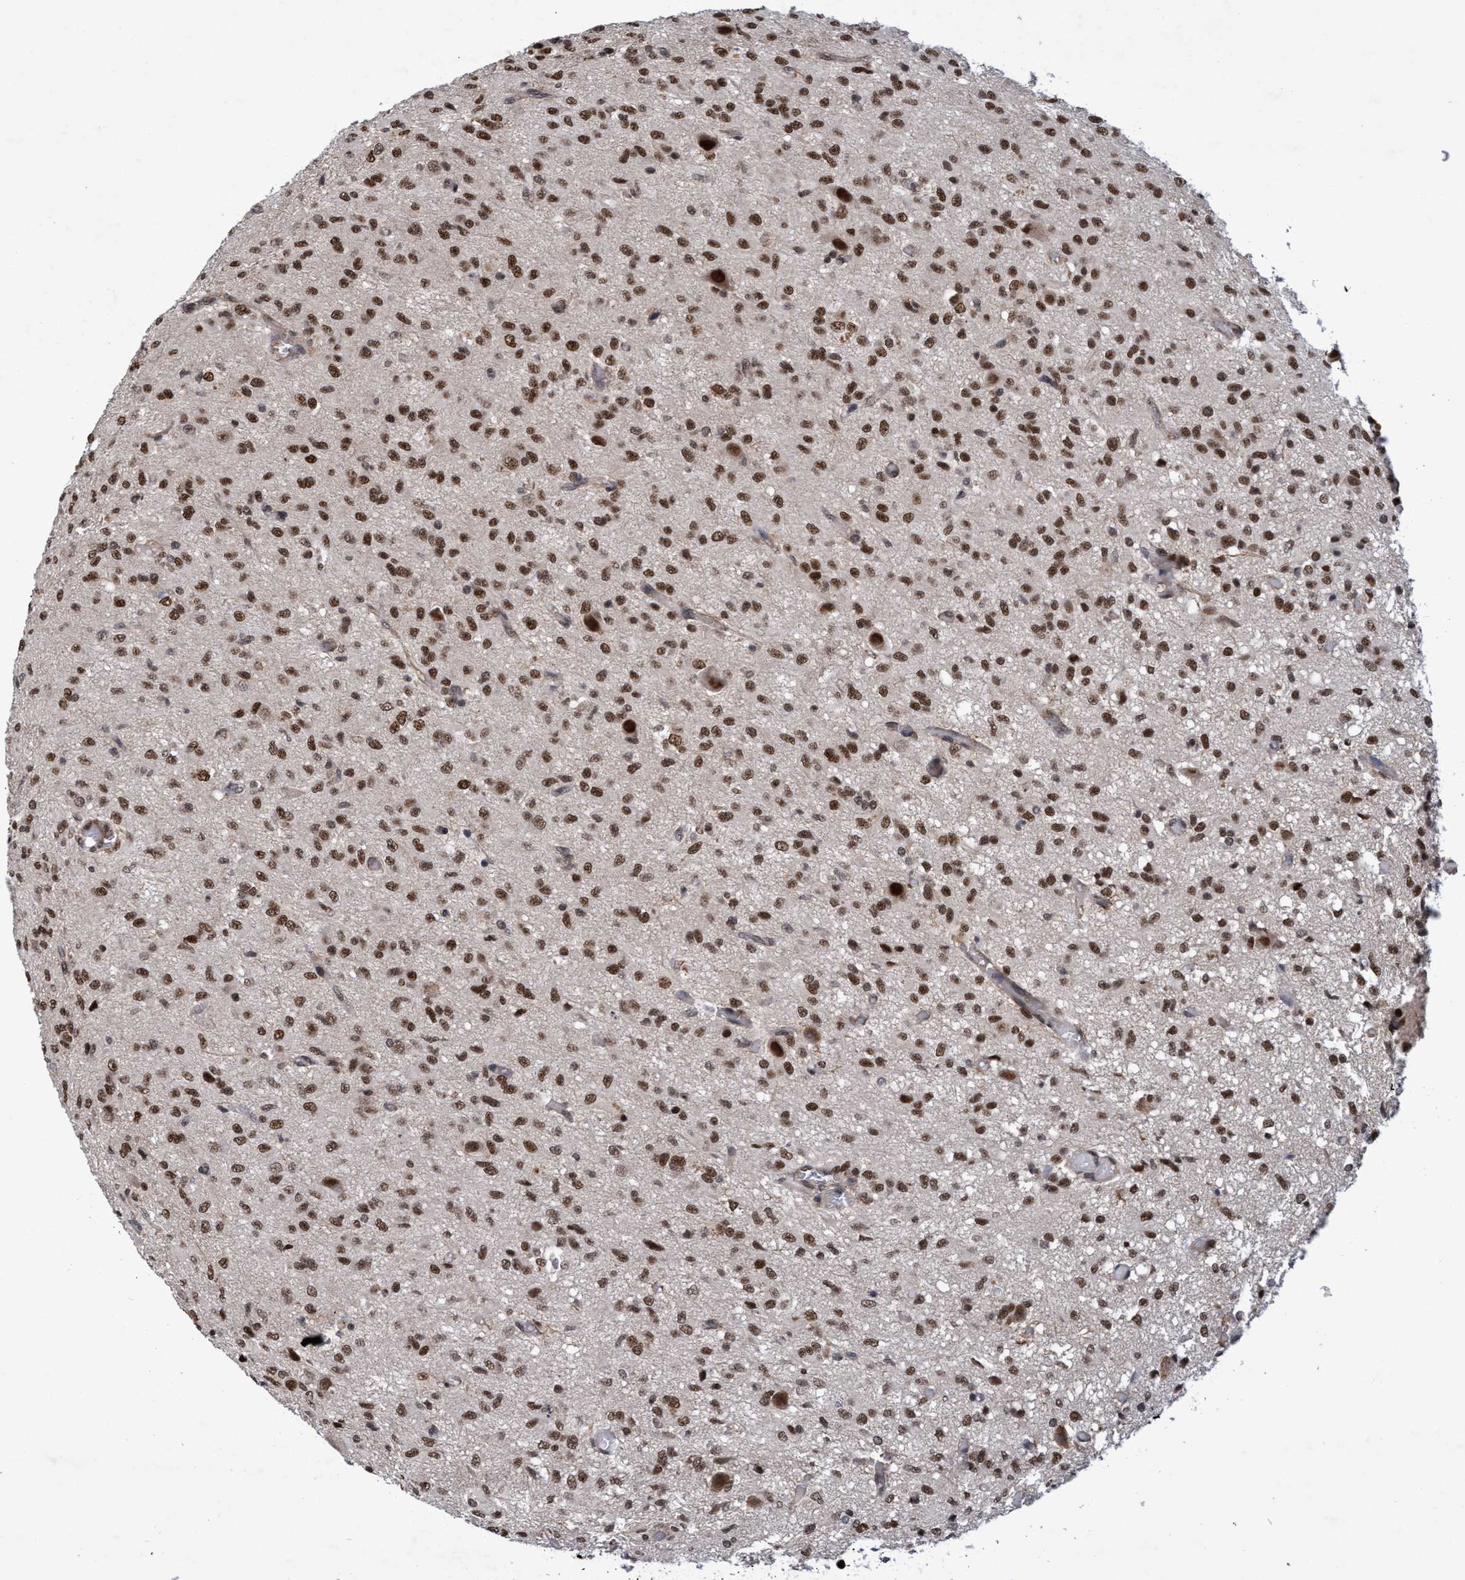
{"staining": {"intensity": "moderate", "quantity": ">75%", "location": "nuclear"}, "tissue": "glioma", "cell_type": "Tumor cells", "image_type": "cancer", "snomed": [{"axis": "morphology", "description": "Glioma, malignant, High grade"}, {"axis": "topography", "description": "Brain"}], "caption": "Immunohistochemistry (IHC) micrograph of glioma stained for a protein (brown), which reveals medium levels of moderate nuclear staining in approximately >75% of tumor cells.", "gene": "GTF2F1", "patient": {"sex": "female", "age": 59}}